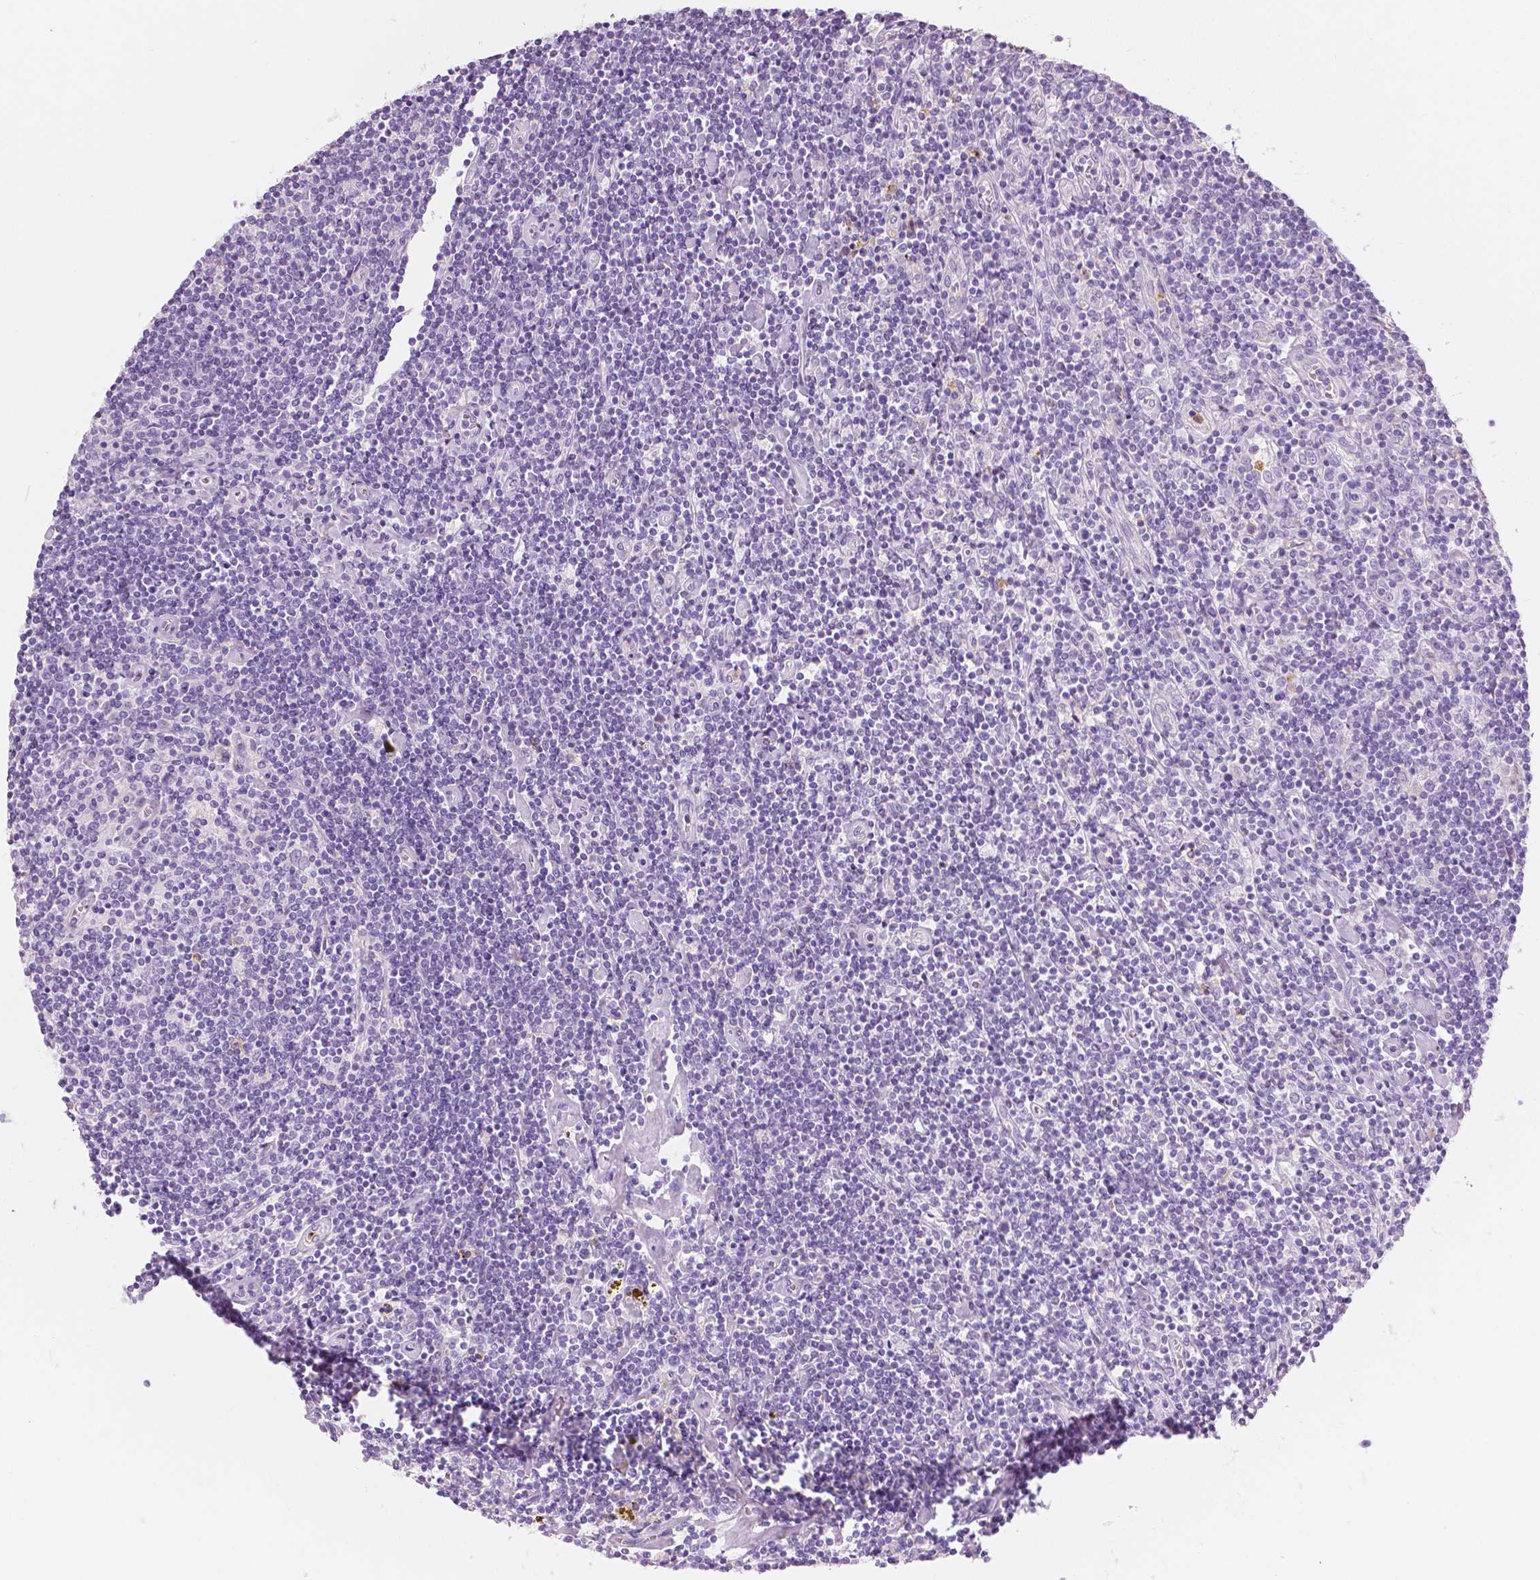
{"staining": {"intensity": "negative", "quantity": "none", "location": "none"}, "tissue": "lymphoma", "cell_type": "Tumor cells", "image_type": "cancer", "snomed": [{"axis": "morphology", "description": "Hodgkin's disease, NOS"}, {"axis": "topography", "description": "Lymph node"}], "caption": "Immunohistochemistry (IHC) photomicrograph of Hodgkin's disease stained for a protein (brown), which exhibits no positivity in tumor cells.", "gene": "CXCR2", "patient": {"sex": "male", "age": 40}}